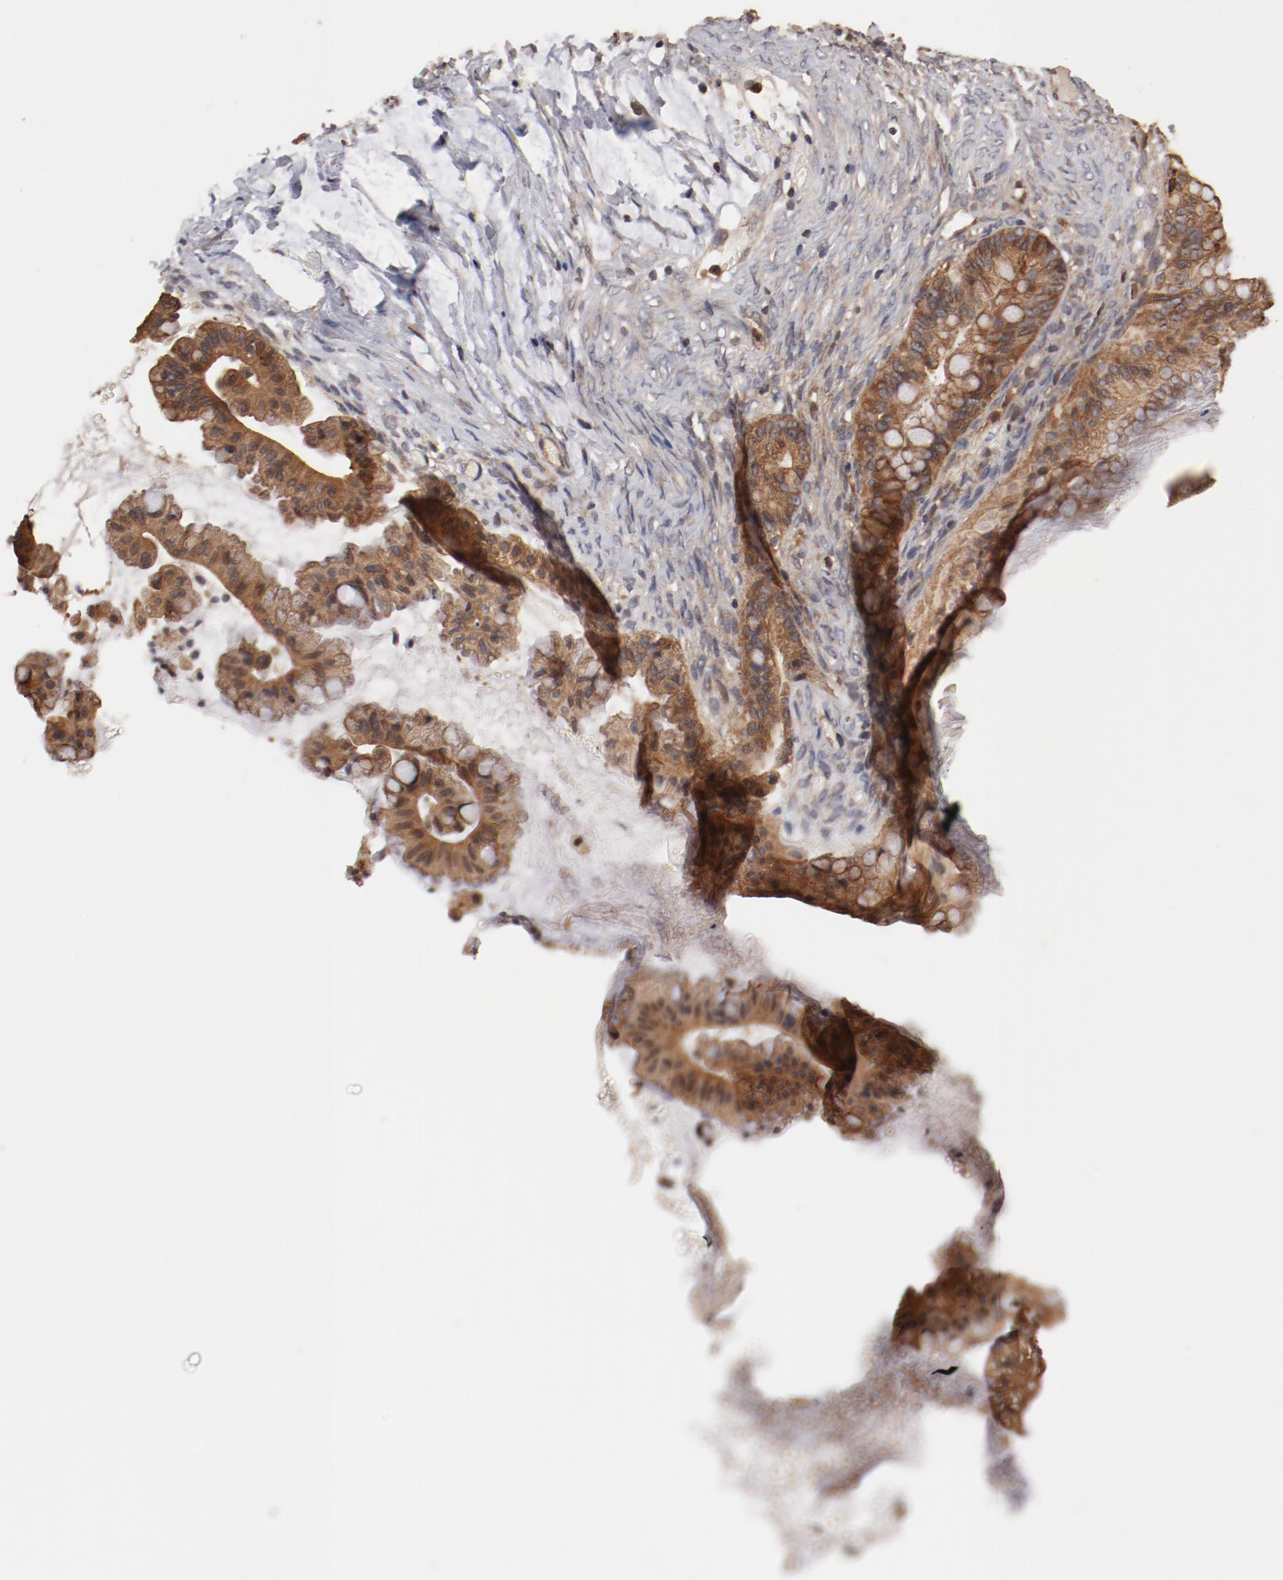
{"staining": {"intensity": "moderate", "quantity": ">75%", "location": "cytoplasmic/membranous"}, "tissue": "ovarian cancer", "cell_type": "Tumor cells", "image_type": "cancer", "snomed": [{"axis": "morphology", "description": "Cystadenocarcinoma, mucinous, NOS"}, {"axis": "topography", "description": "Ovary"}], "caption": "Ovarian cancer (mucinous cystadenocarcinoma) stained for a protein demonstrates moderate cytoplasmic/membranous positivity in tumor cells. The staining is performed using DAB brown chromogen to label protein expression. The nuclei are counter-stained blue using hematoxylin.", "gene": "GUF1", "patient": {"sex": "female", "age": 57}}